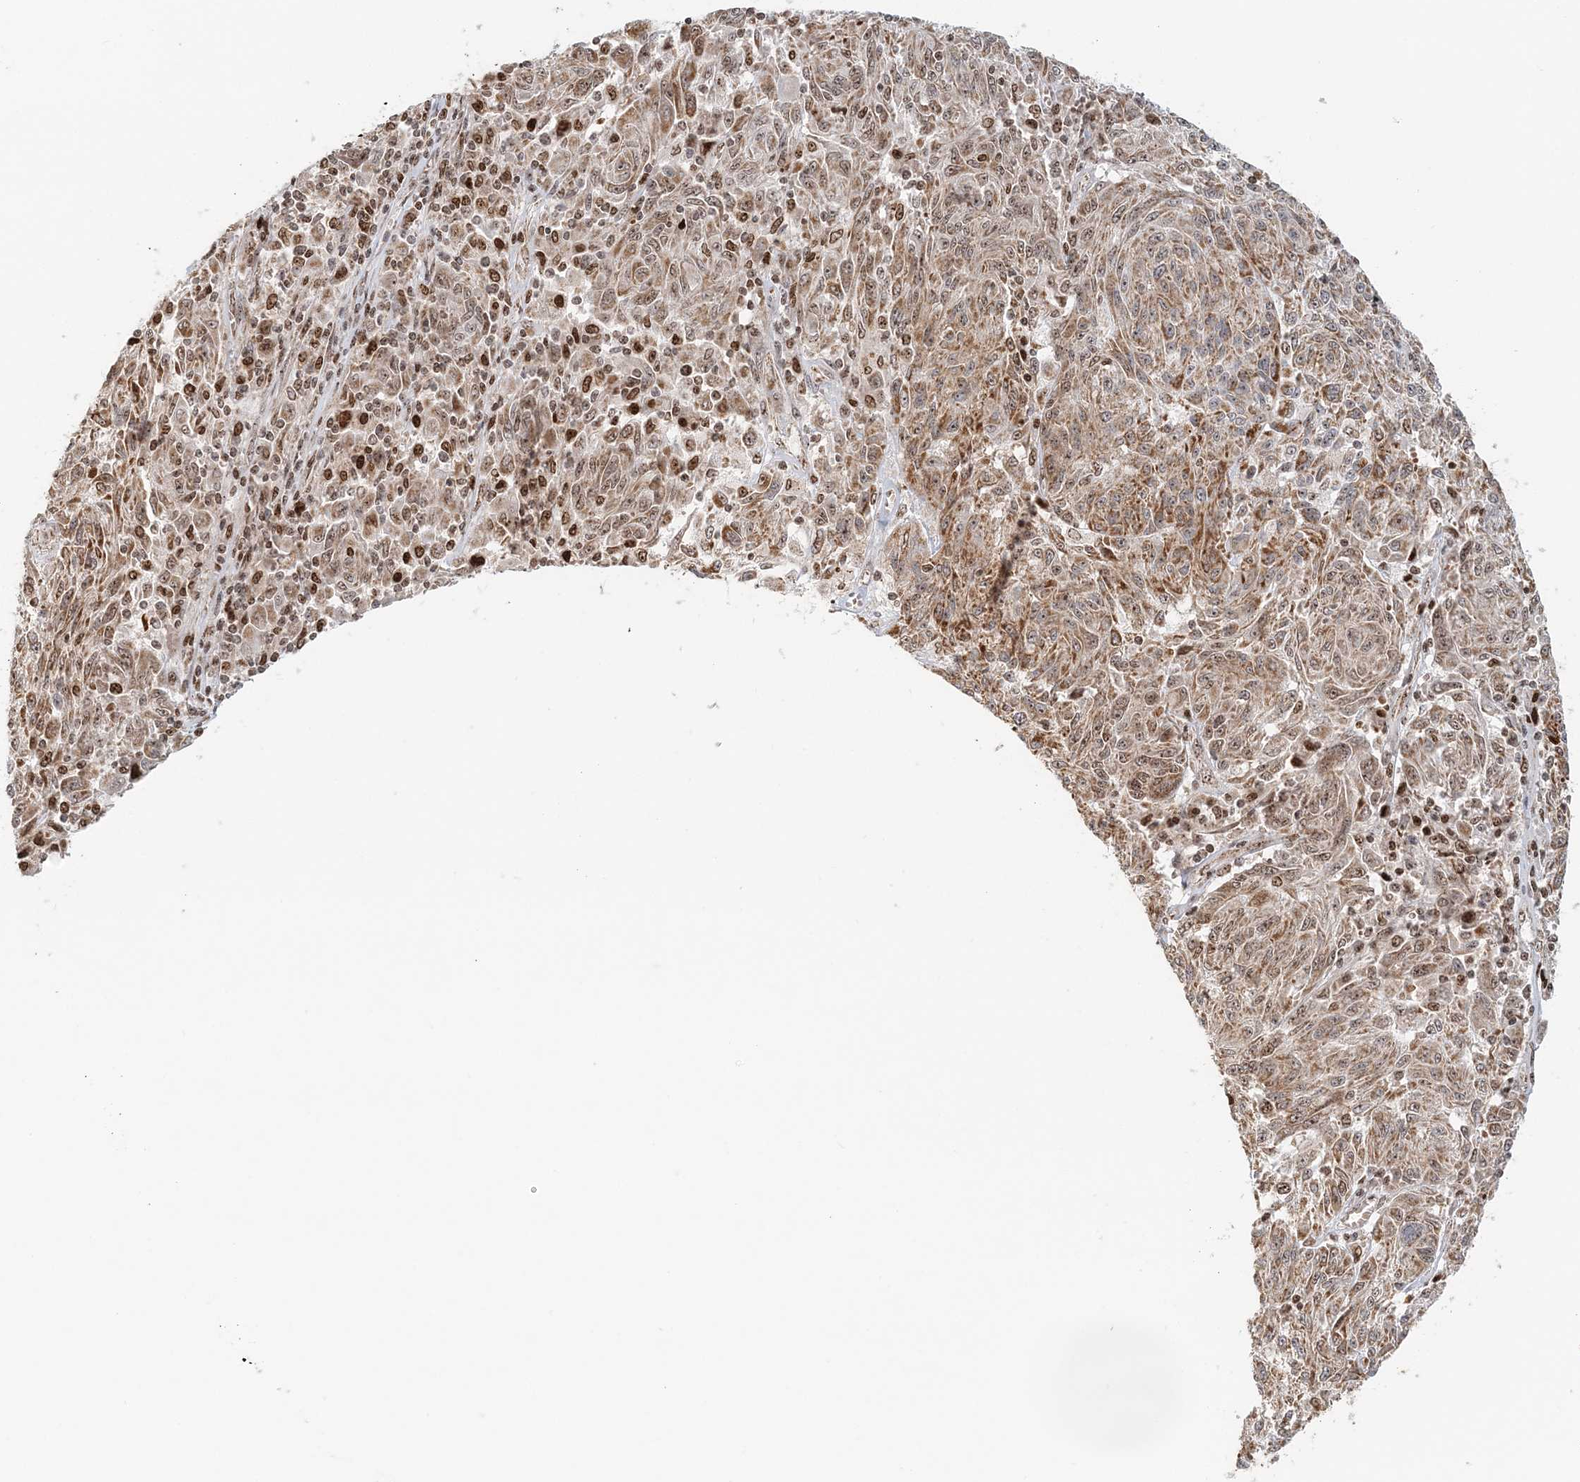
{"staining": {"intensity": "moderate", "quantity": ">75%", "location": "cytoplasmic/membranous,nuclear"}, "tissue": "melanoma", "cell_type": "Tumor cells", "image_type": "cancer", "snomed": [{"axis": "morphology", "description": "Malignant melanoma, NOS"}, {"axis": "topography", "description": "Skin"}], "caption": "About >75% of tumor cells in malignant melanoma show moderate cytoplasmic/membranous and nuclear protein expression as visualized by brown immunohistochemical staining.", "gene": "UBE2F", "patient": {"sex": "male", "age": 53}}